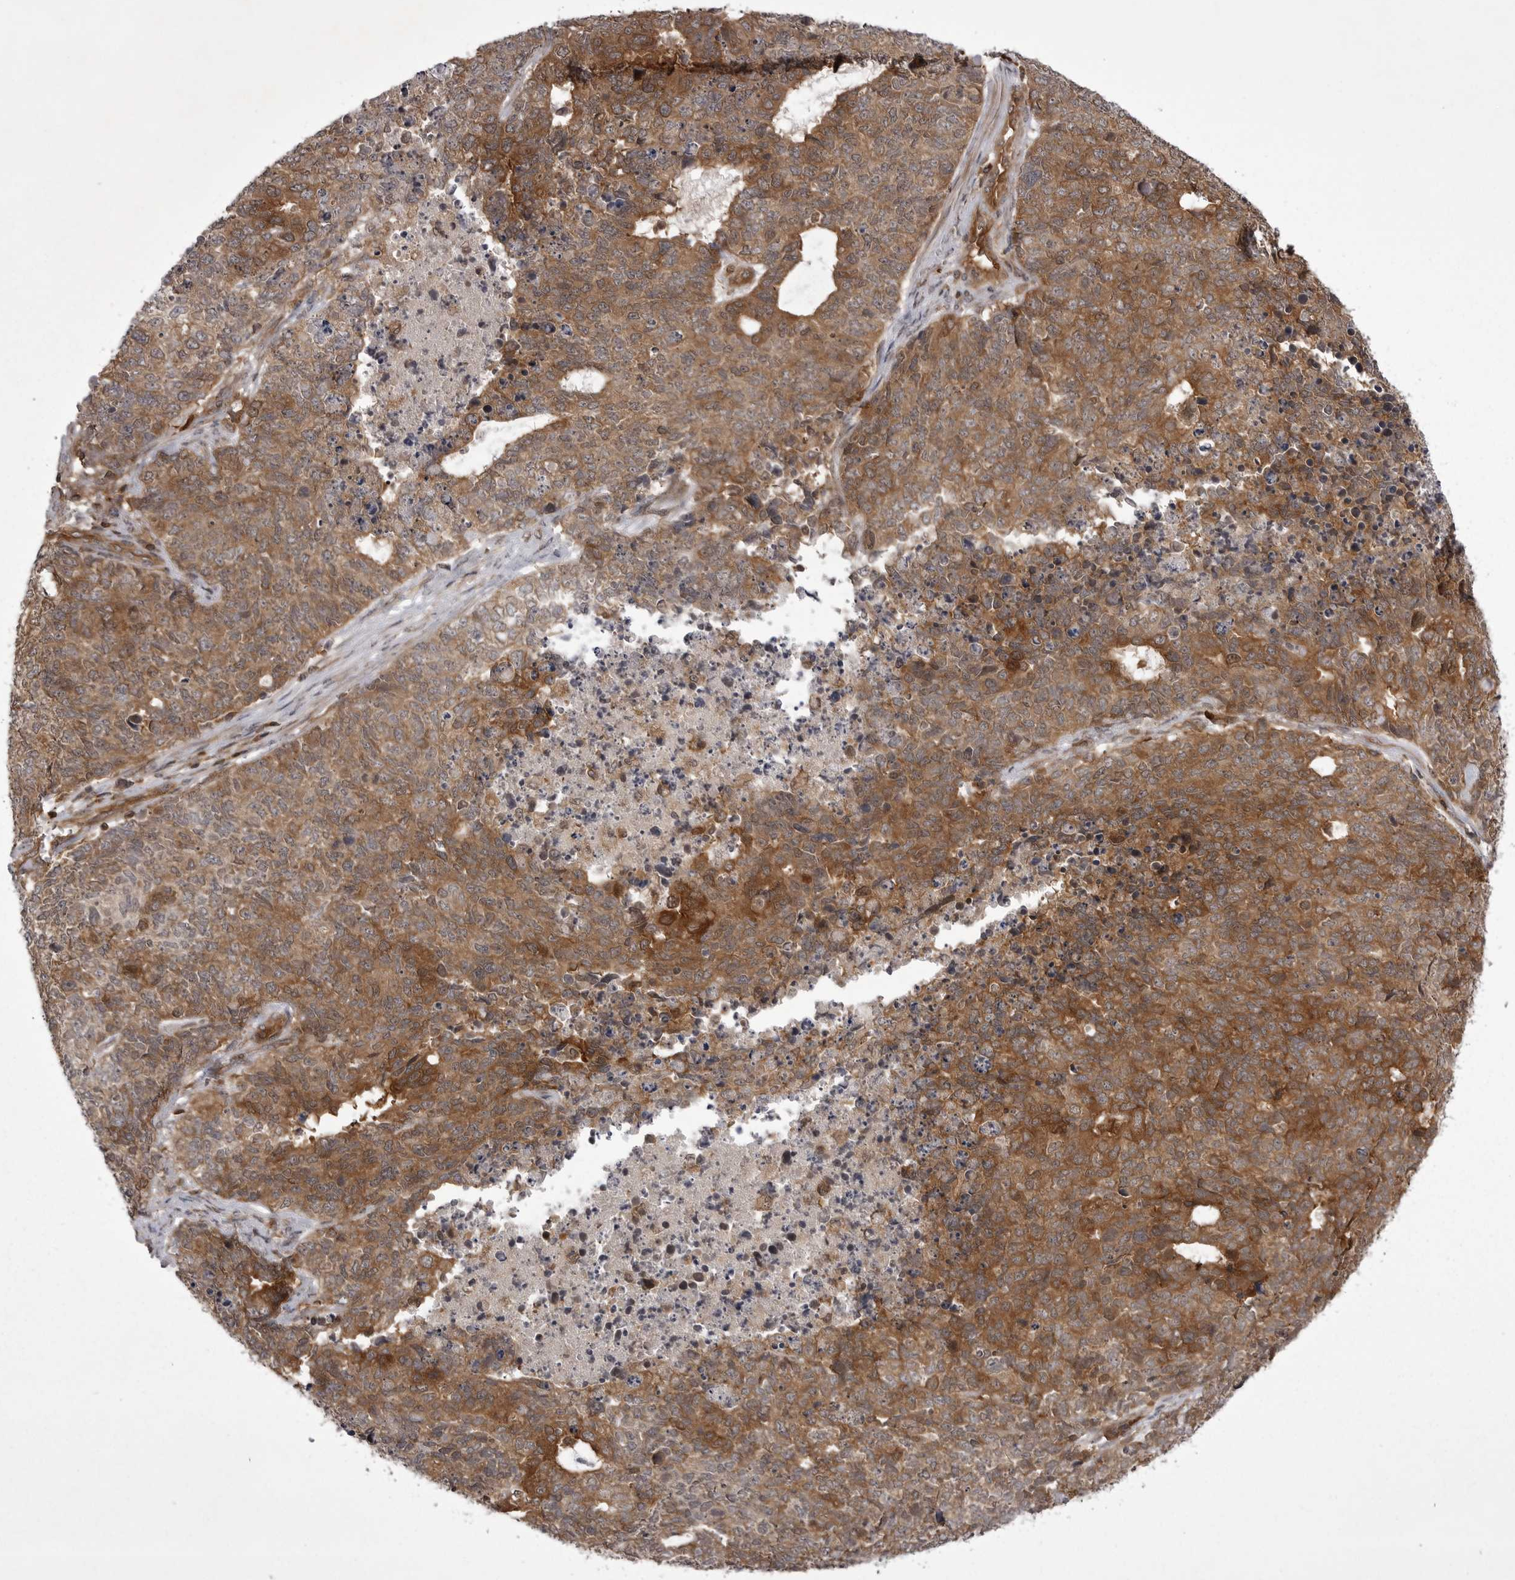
{"staining": {"intensity": "strong", "quantity": ">75%", "location": "cytoplasmic/membranous"}, "tissue": "cervical cancer", "cell_type": "Tumor cells", "image_type": "cancer", "snomed": [{"axis": "morphology", "description": "Squamous cell carcinoma, NOS"}, {"axis": "topography", "description": "Cervix"}], "caption": "Squamous cell carcinoma (cervical) tissue displays strong cytoplasmic/membranous expression in about >75% of tumor cells (DAB IHC with brightfield microscopy, high magnification).", "gene": "STK24", "patient": {"sex": "female", "age": 63}}